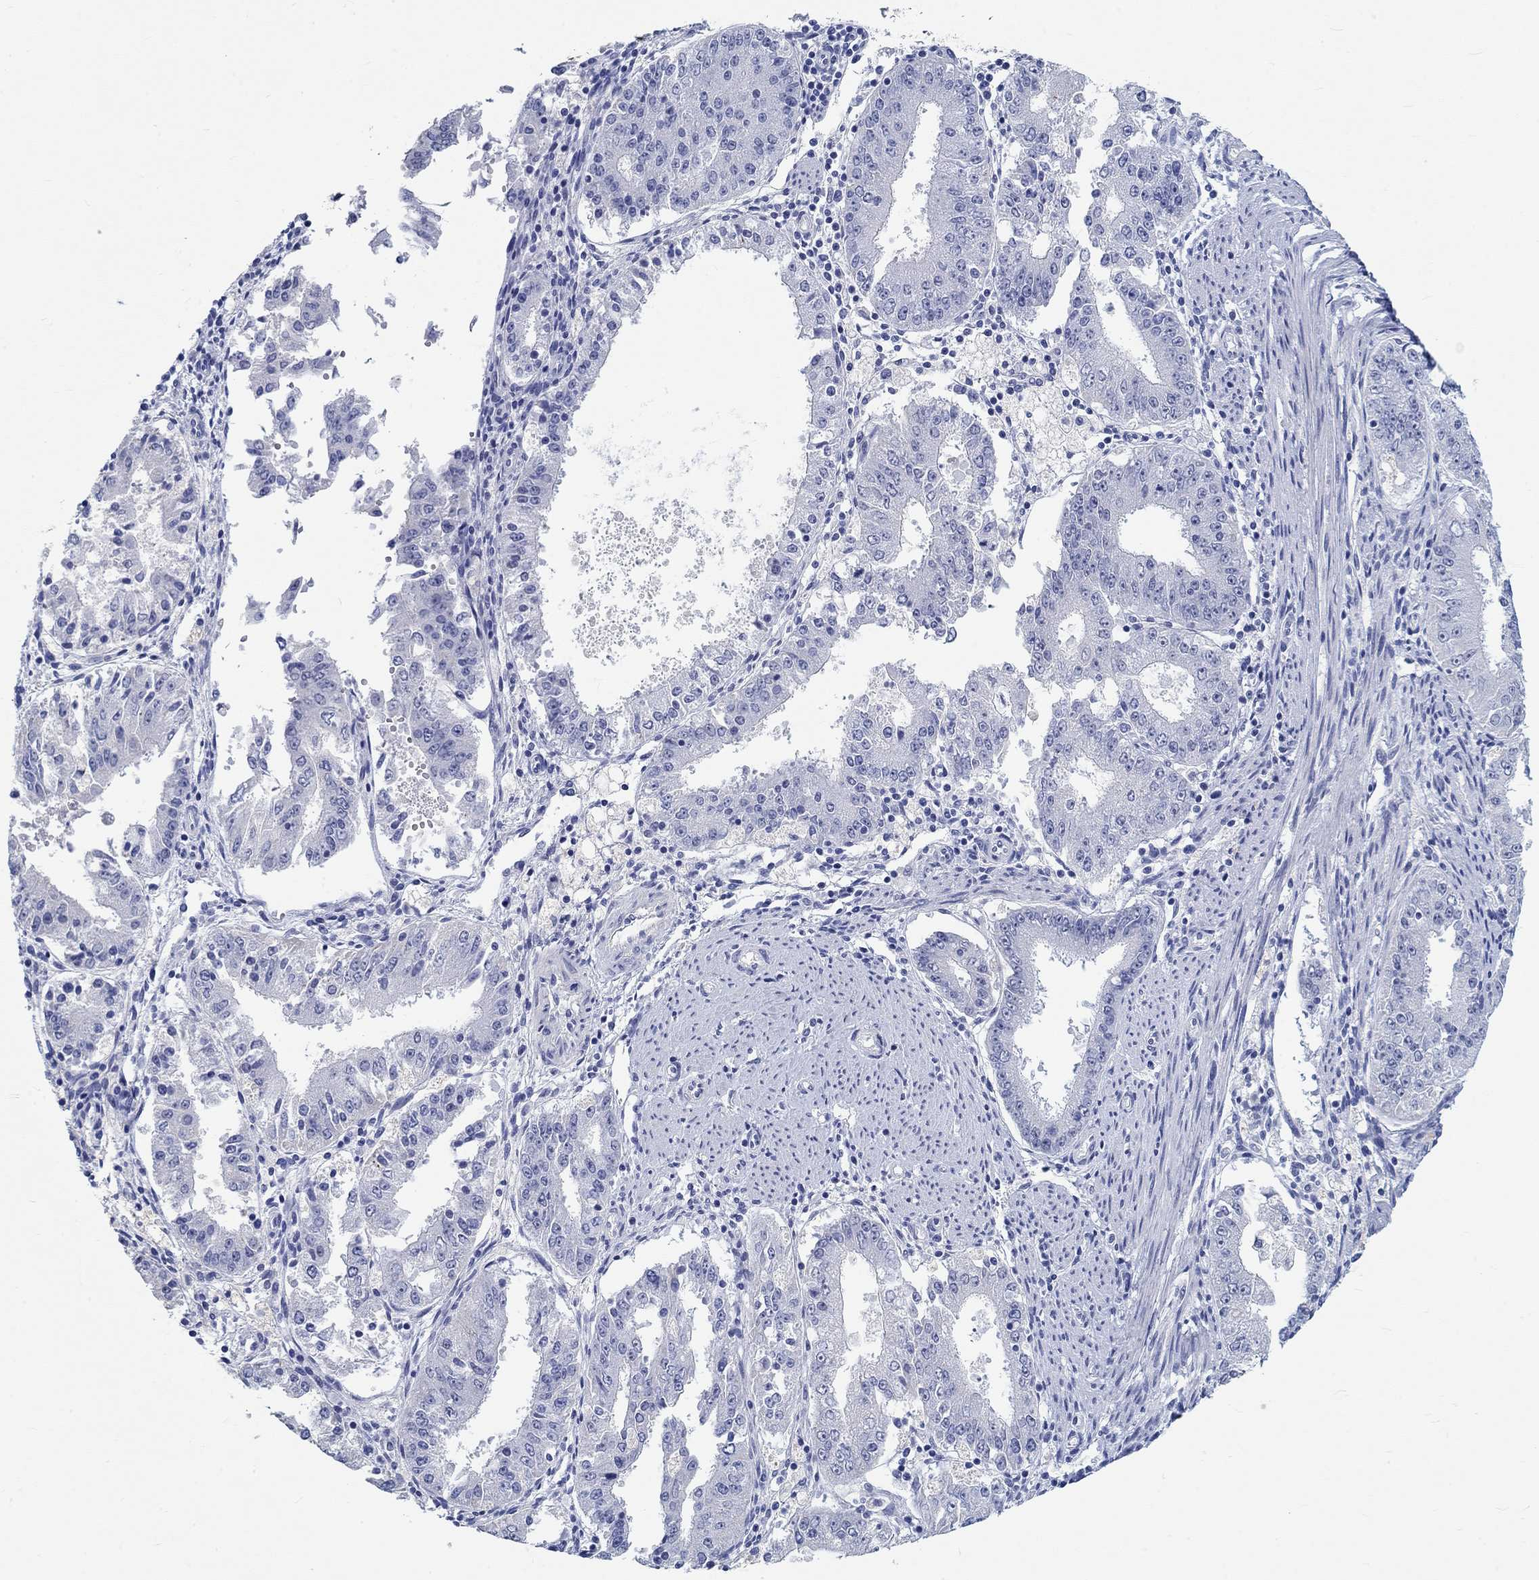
{"staining": {"intensity": "negative", "quantity": "none", "location": "none"}, "tissue": "ovarian cancer", "cell_type": "Tumor cells", "image_type": "cancer", "snomed": [{"axis": "morphology", "description": "Carcinoma, endometroid"}, {"axis": "topography", "description": "Ovary"}], "caption": "Immunohistochemistry (IHC) histopathology image of neoplastic tissue: human ovarian endometroid carcinoma stained with DAB (3,3'-diaminobenzidine) demonstrates no significant protein expression in tumor cells.", "gene": "GRIA3", "patient": {"sex": "female", "age": 42}}